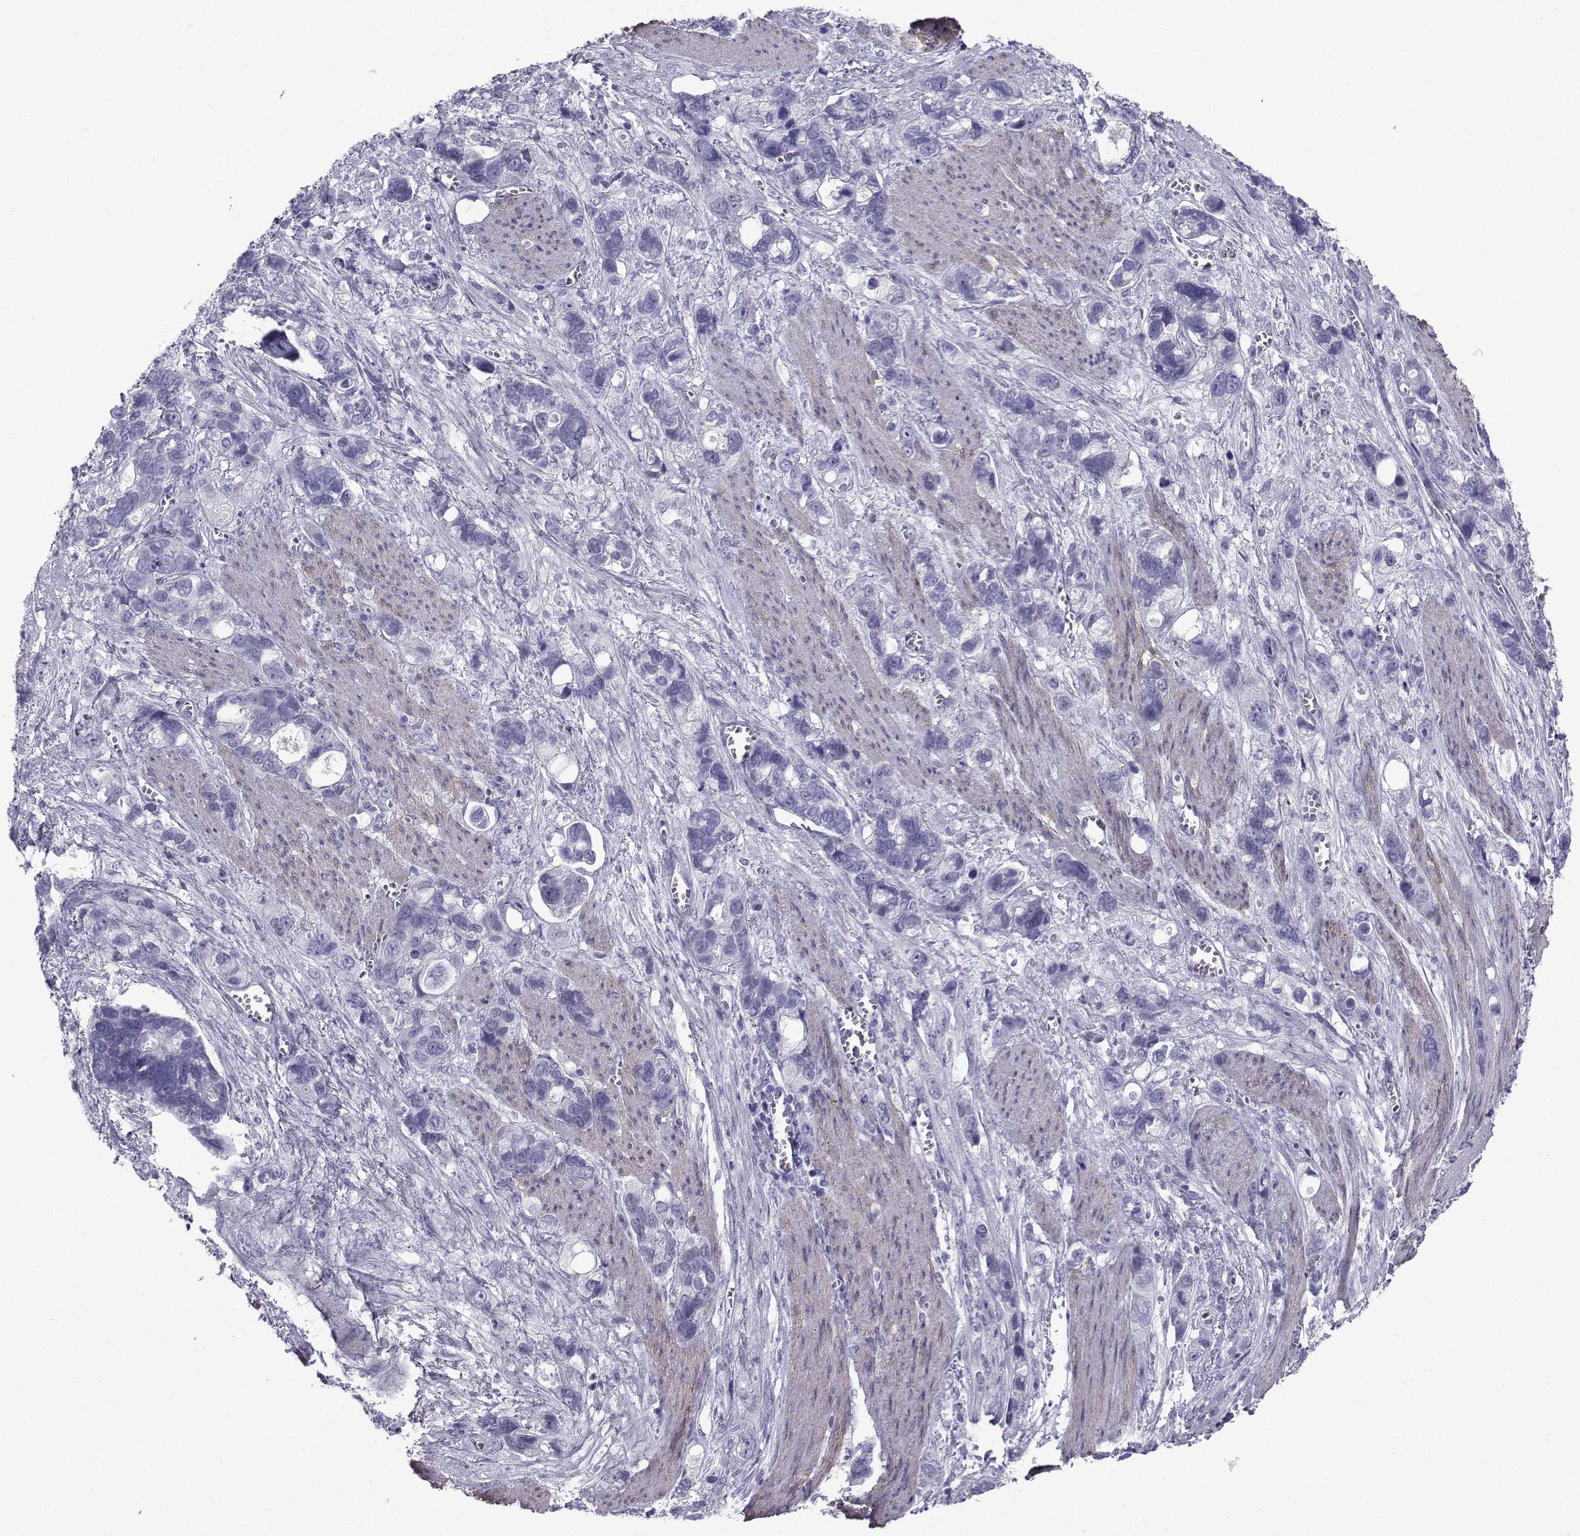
{"staining": {"intensity": "negative", "quantity": "none", "location": "none"}, "tissue": "stomach cancer", "cell_type": "Tumor cells", "image_type": "cancer", "snomed": [{"axis": "morphology", "description": "Adenocarcinoma, NOS"}, {"axis": "topography", "description": "Stomach, upper"}], "caption": "There is no significant expression in tumor cells of stomach cancer.", "gene": "SPANXD", "patient": {"sex": "female", "age": 81}}